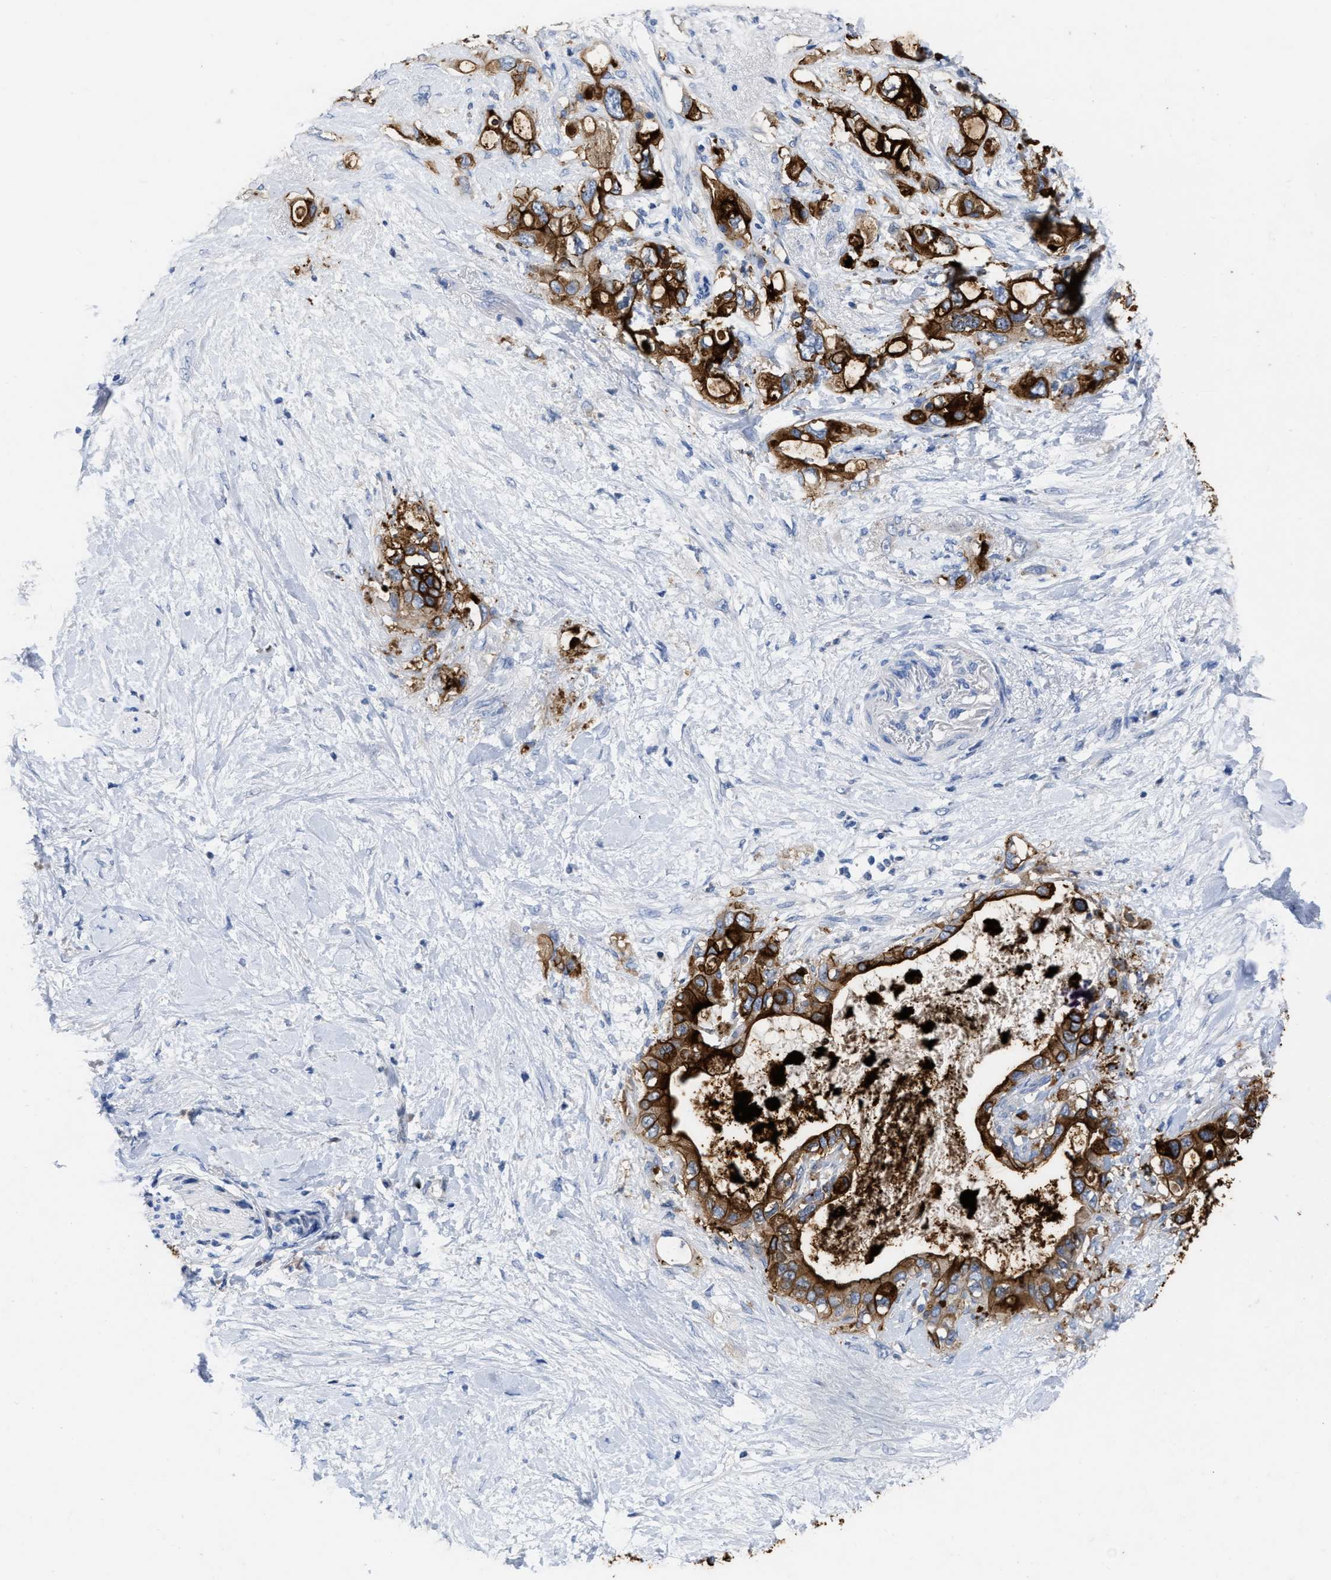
{"staining": {"intensity": "strong", "quantity": ">75%", "location": "cytoplasmic/membranous"}, "tissue": "pancreatic cancer", "cell_type": "Tumor cells", "image_type": "cancer", "snomed": [{"axis": "morphology", "description": "Adenocarcinoma, NOS"}, {"axis": "topography", "description": "Pancreas"}], "caption": "Human pancreatic cancer (adenocarcinoma) stained with a protein marker reveals strong staining in tumor cells.", "gene": "CEACAM5", "patient": {"sex": "female", "age": 56}}